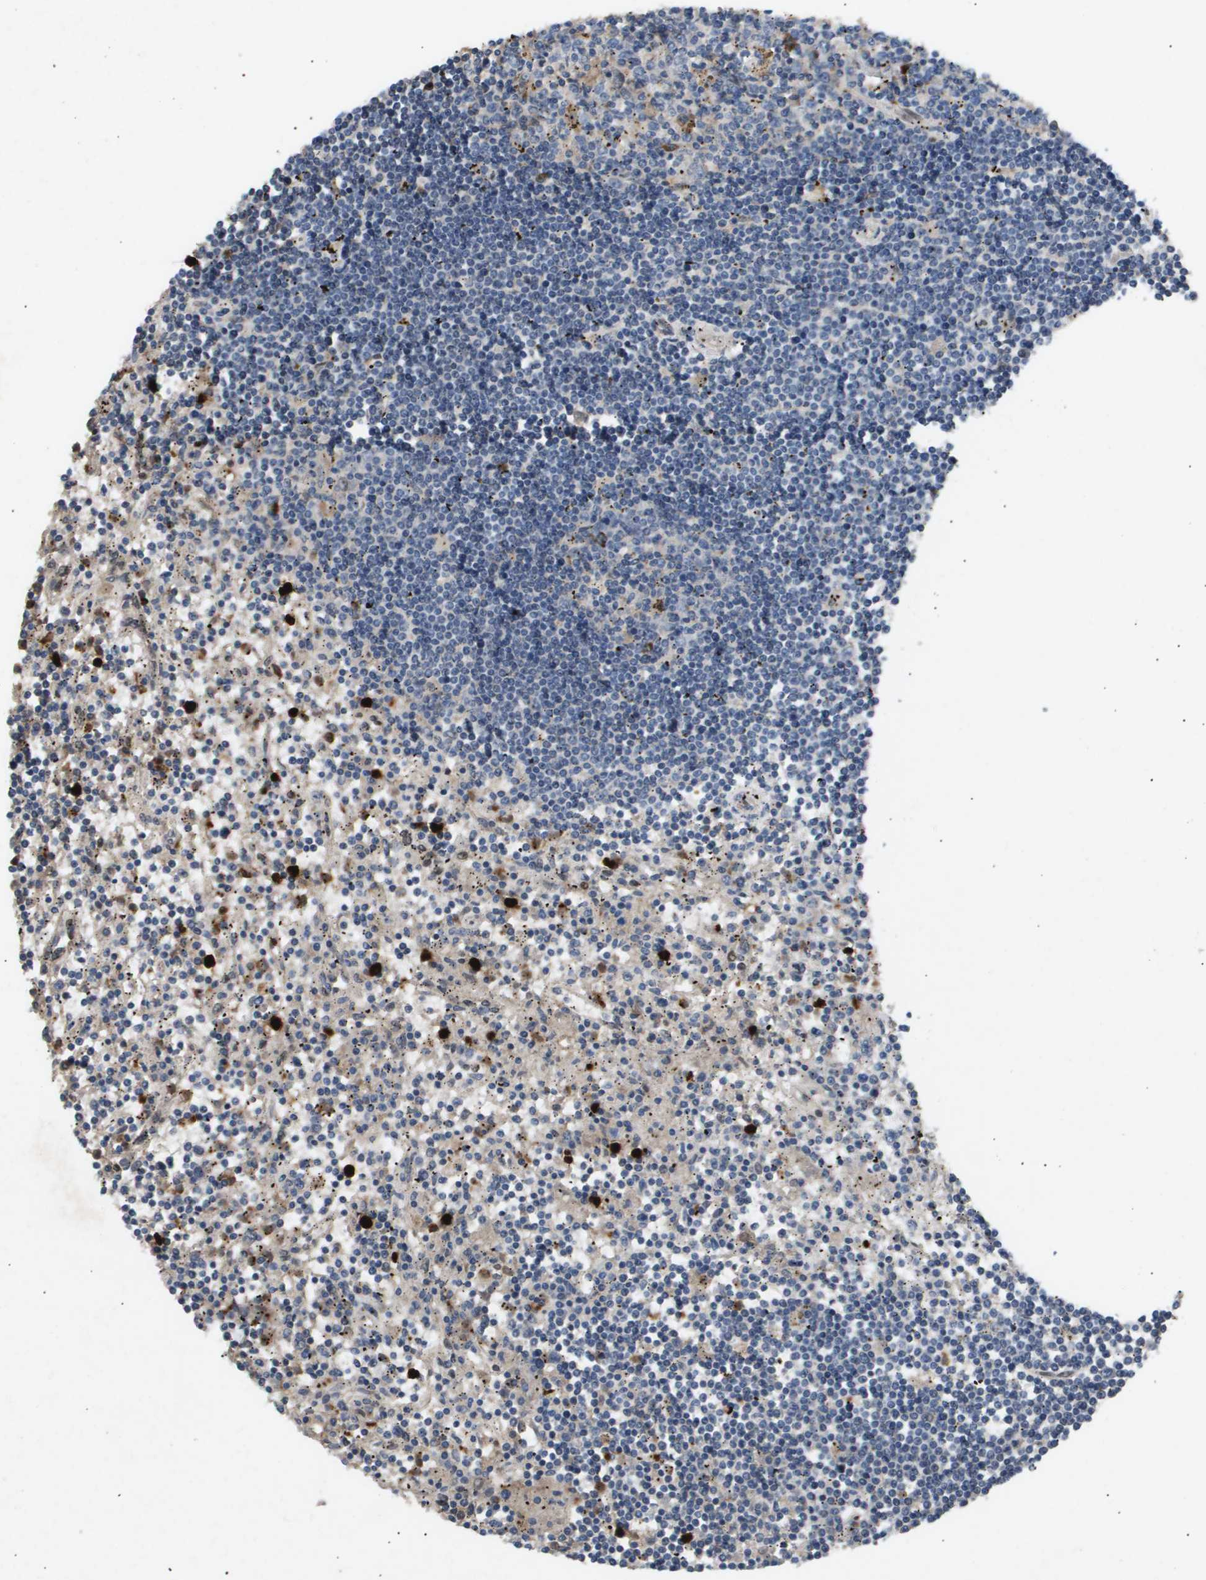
{"staining": {"intensity": "negative", "quantity": "none", "location": "none"}, "tissue": "lymphoma", "cell_type": "Tumor cells", "image_type": "cancer", "snomed": [{"axis": "morphology", "description": "Malignant lymphoma, non-Hodgkin's type, Low grade"}, {"axis": "topography", "description": "Spleen"}], "caption": "Tumor cells show no significant protein staining in lymphoma.", "gene": "ERG", "patient": {"sex": "male", "age": 76}}